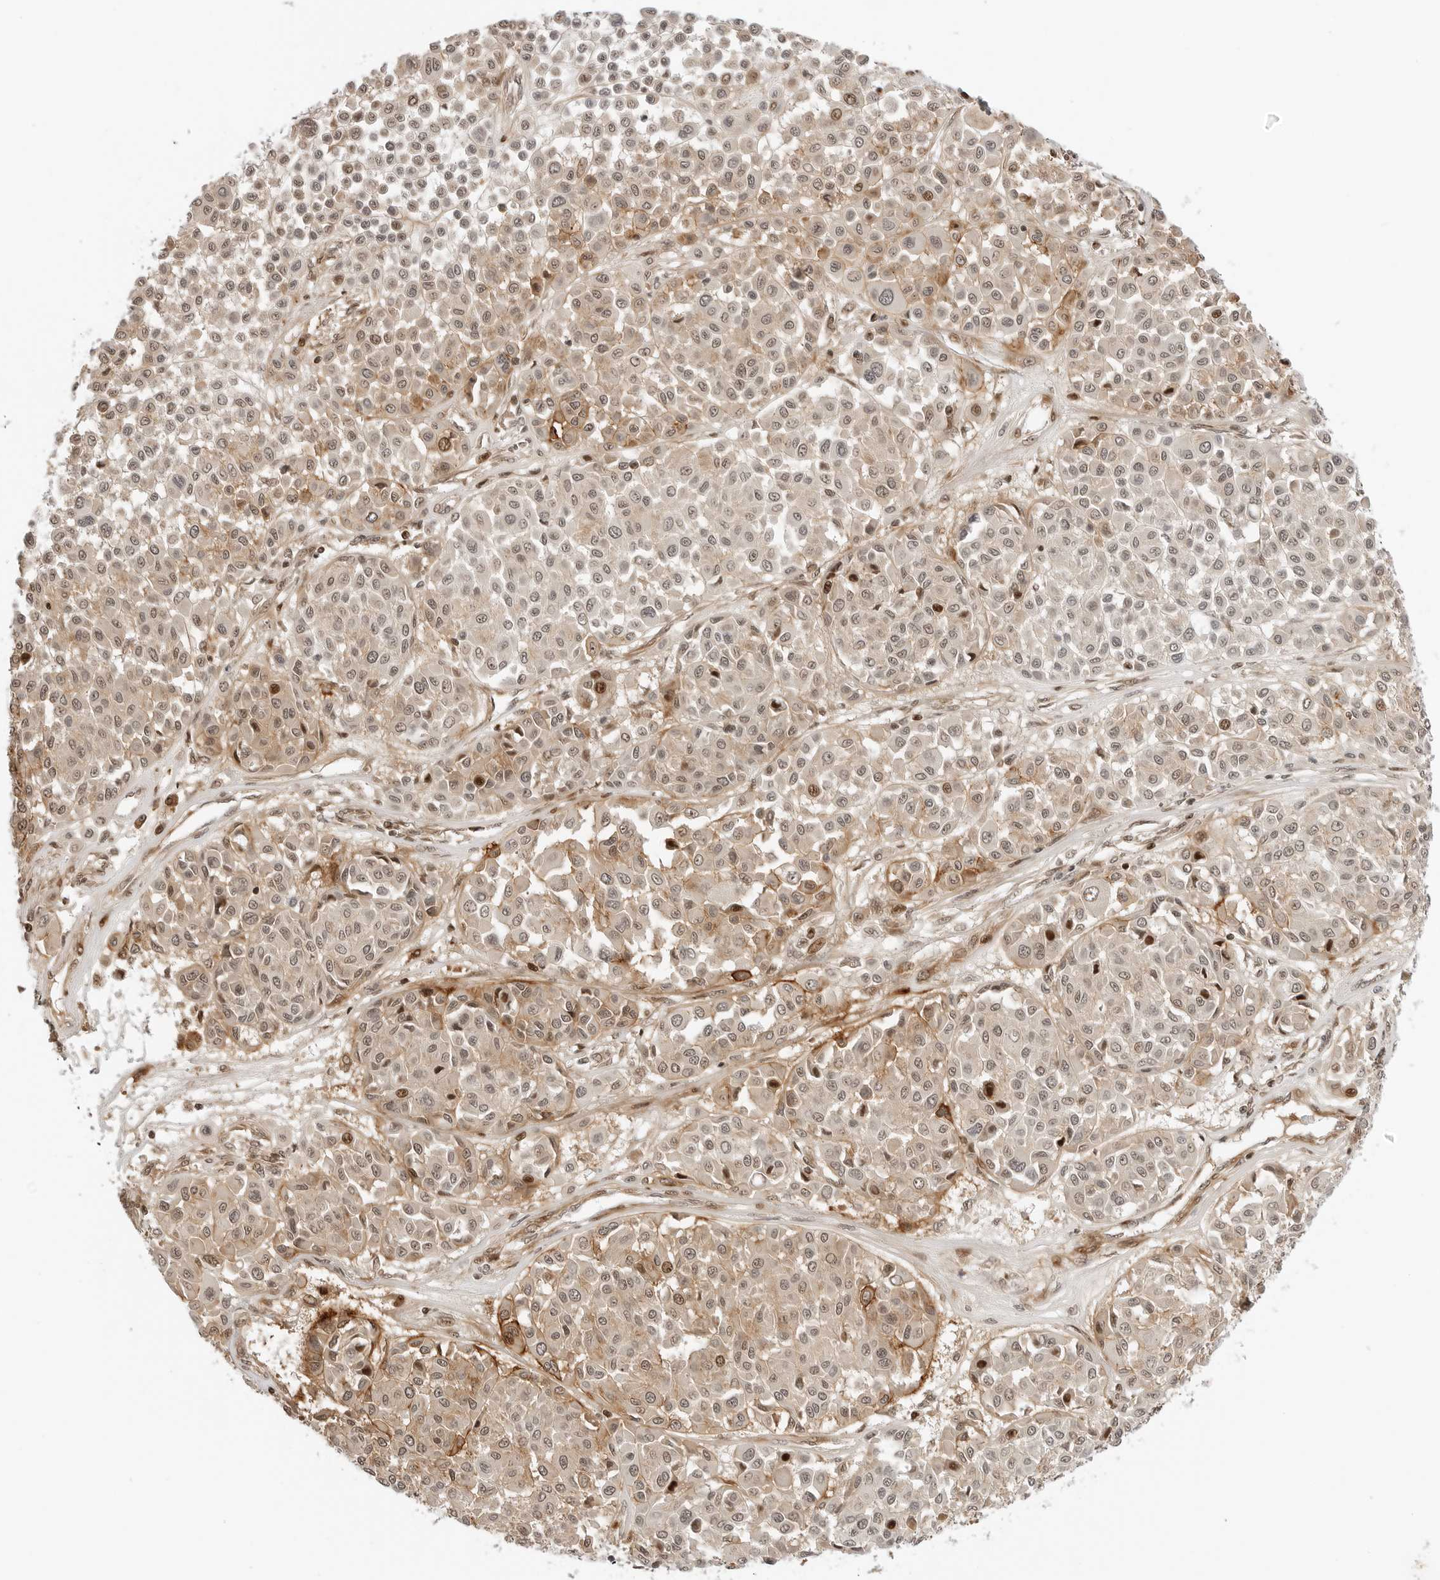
{"staining": {"intensity": "moderate", "quantity": "25%-75%", "location": "cytoplasmic/membranous,nuclear"}, "tissue": "melanoma", "cell_type": "Tumor cells", "image_type": "cancer", "snomed": [{"axis": "morphology", "description": "Malignant melanoma, Metastatic site"}, {"axis": "topography", "description": "Soft tissue"}], "caption": "Tumor cells show medium levels of moderate cytoplasmic/membranous and nuclear staining in about 25%-75% of cells in melanoma.", "gene": "GEM", "patient": {"sex": "male", "age": 41}}